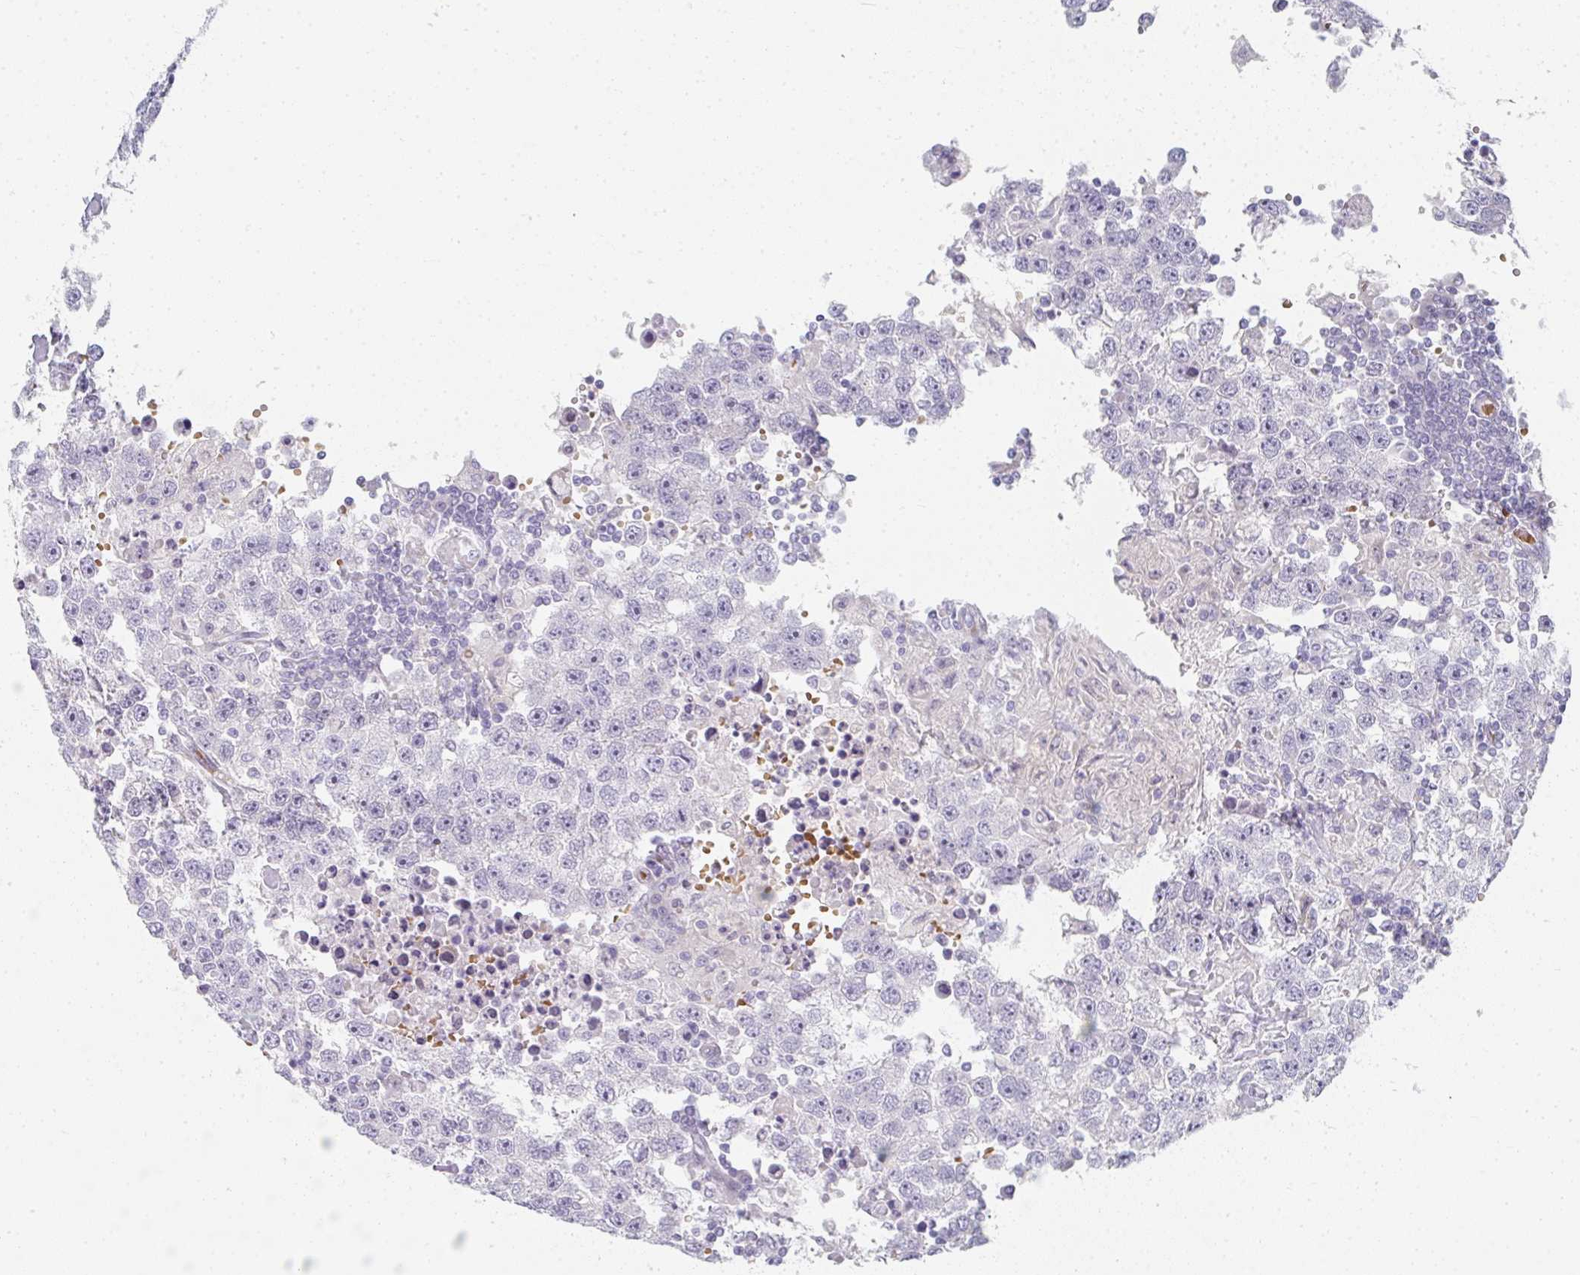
{"staining": {"intensity": "negative", "quantity": "none", "location": "none"}, "tissue": "testis cancer", "cell_type": "Tumor cells", "image_type": "cancer", "snomed": [{"axis": "morphology", "description": "Carcinoma, Embryonal, NOS"}, {"axis": "topography", "description": "Testis"}], "caption": "This is an immunohistochemistry image of human testis cancer (embryonal carcinoma). There is no positivity in tumor cells.", "gene": "NEU2", "patient": {"sex": "male", "age": 83}}